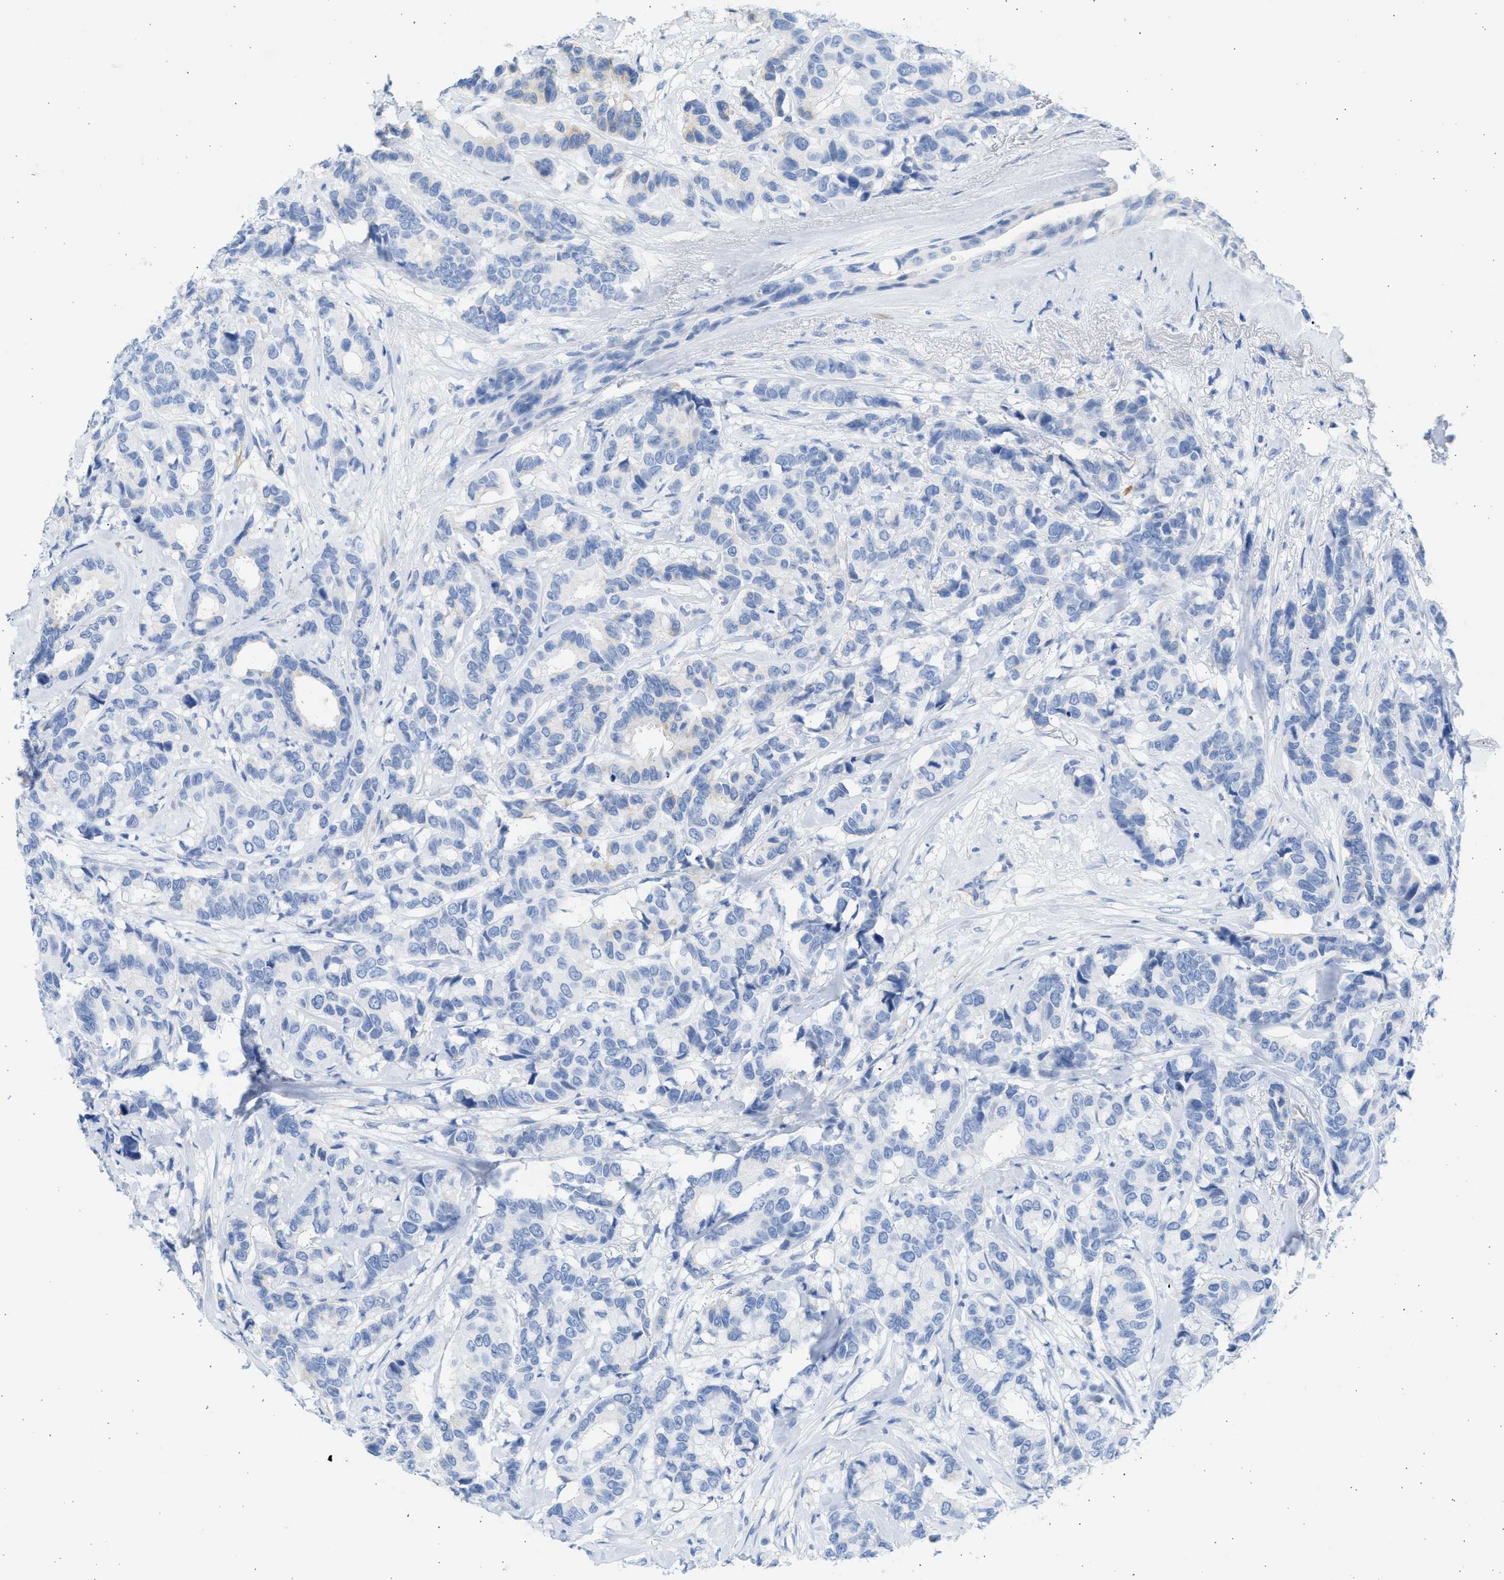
{"staining": {"intensity": "negative", "quantity": "none", "location": "none"}, "tissue": "breast cancer", "cell_type": "Tumor cells", "image_type": "cancer", "snomed": [{"axis": "morphology", "description": "Duct carcinoma"}, {"axis": "topography", "description": "Breast"}], "caption": "DAB immunohistochemical staining of breast cancer exhibits no significant staining in tumor cells.", "gene": "SPATA3", "patient": {"sex": "female", "age": 87}}